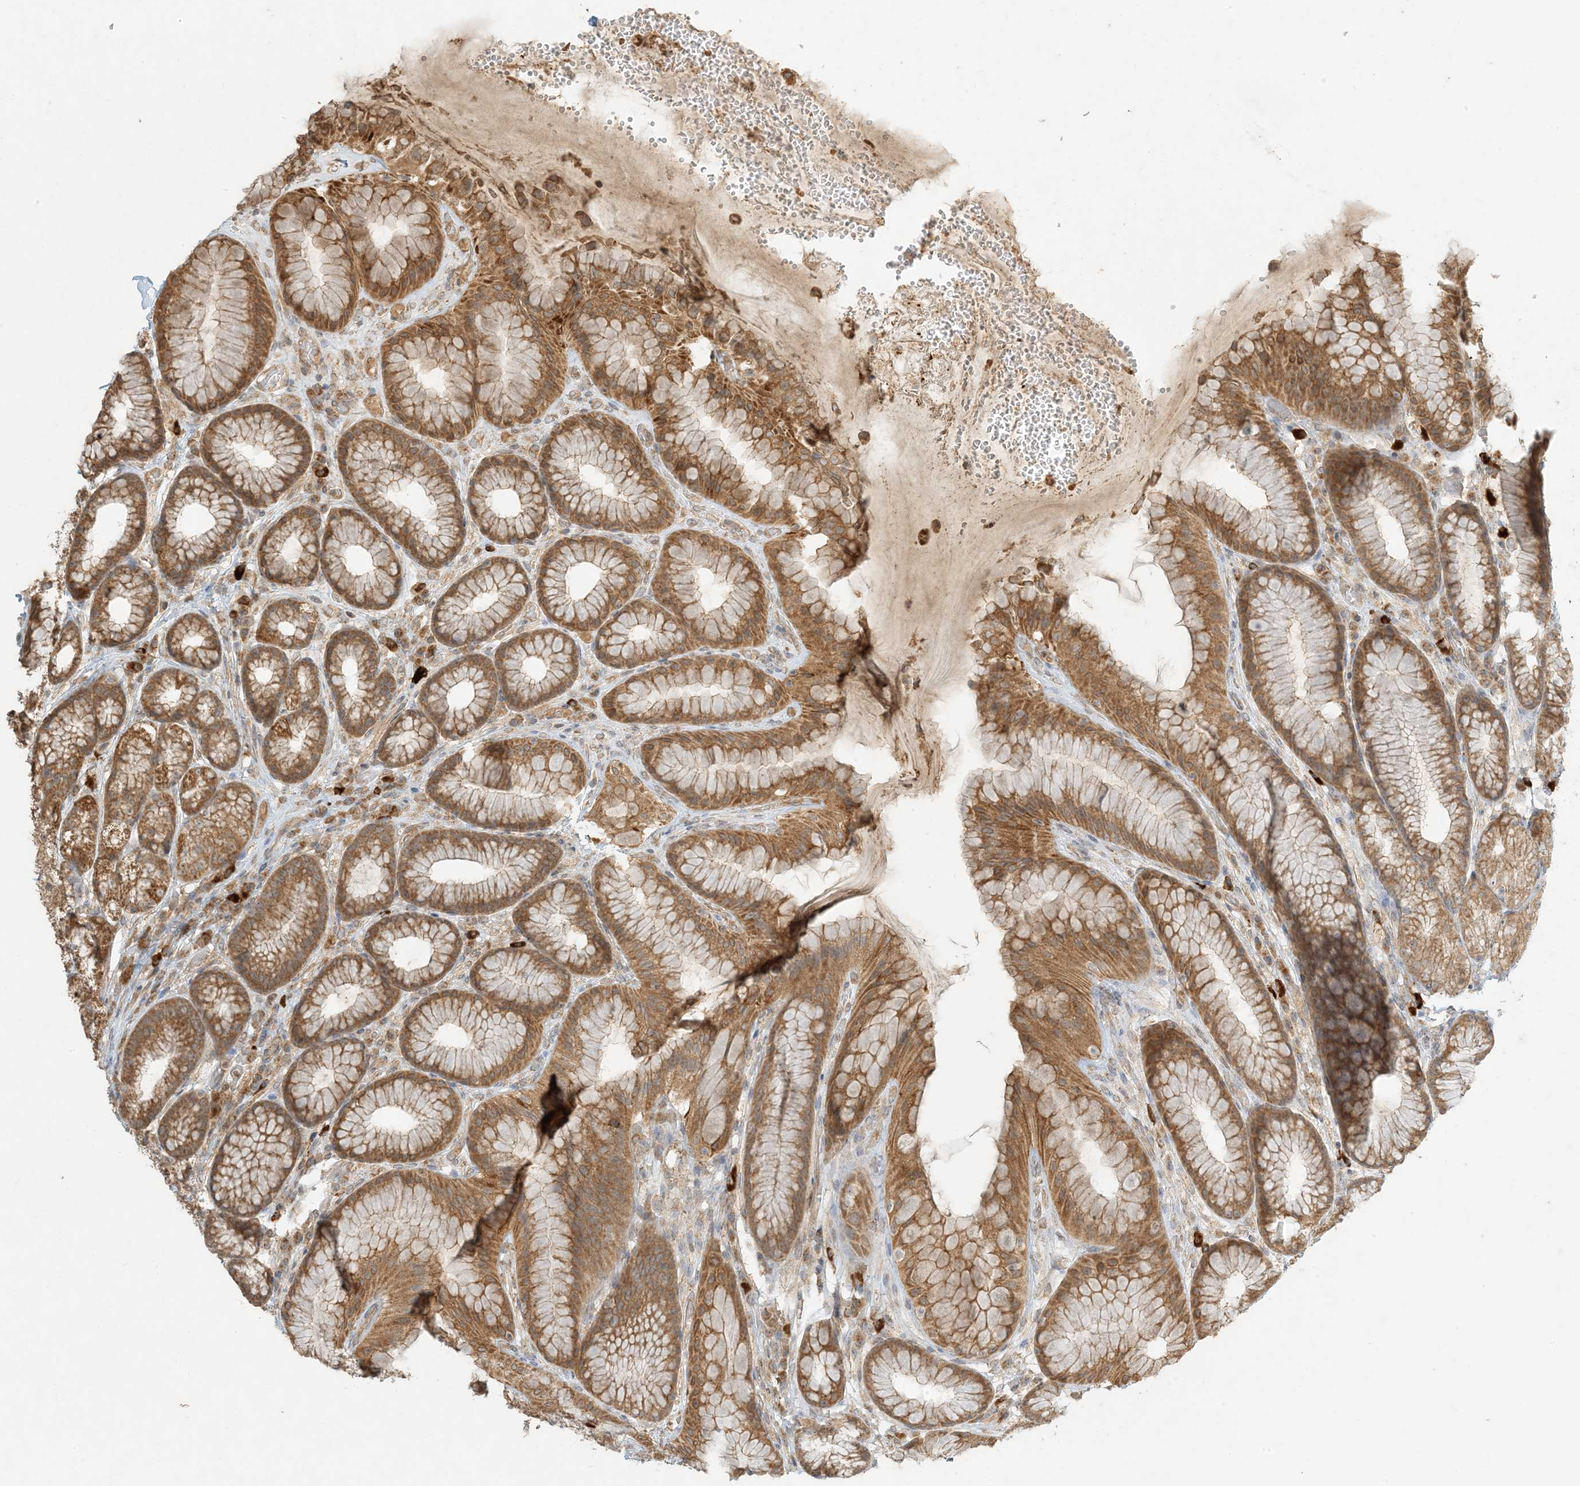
{"staining": {"intensity": "strong", "quantity": ">75%", "location": "cytoplasmic/membranous"}, "tissue": "stomach", "cell_type": "Glandular cells", "image_type": "normal", "snomed": [{"axis": "morphology", "description": "Normal tissue, NOS"}, {"axis": "topography", "description": "Stomach"}], "caption": "Glandular cells display high levels of strong cytoplasmic/membranous expression in about >75% of cells in normal stomach.", "gene": "MCOLN1", "patient": {"sex": "male", "age": 57}}